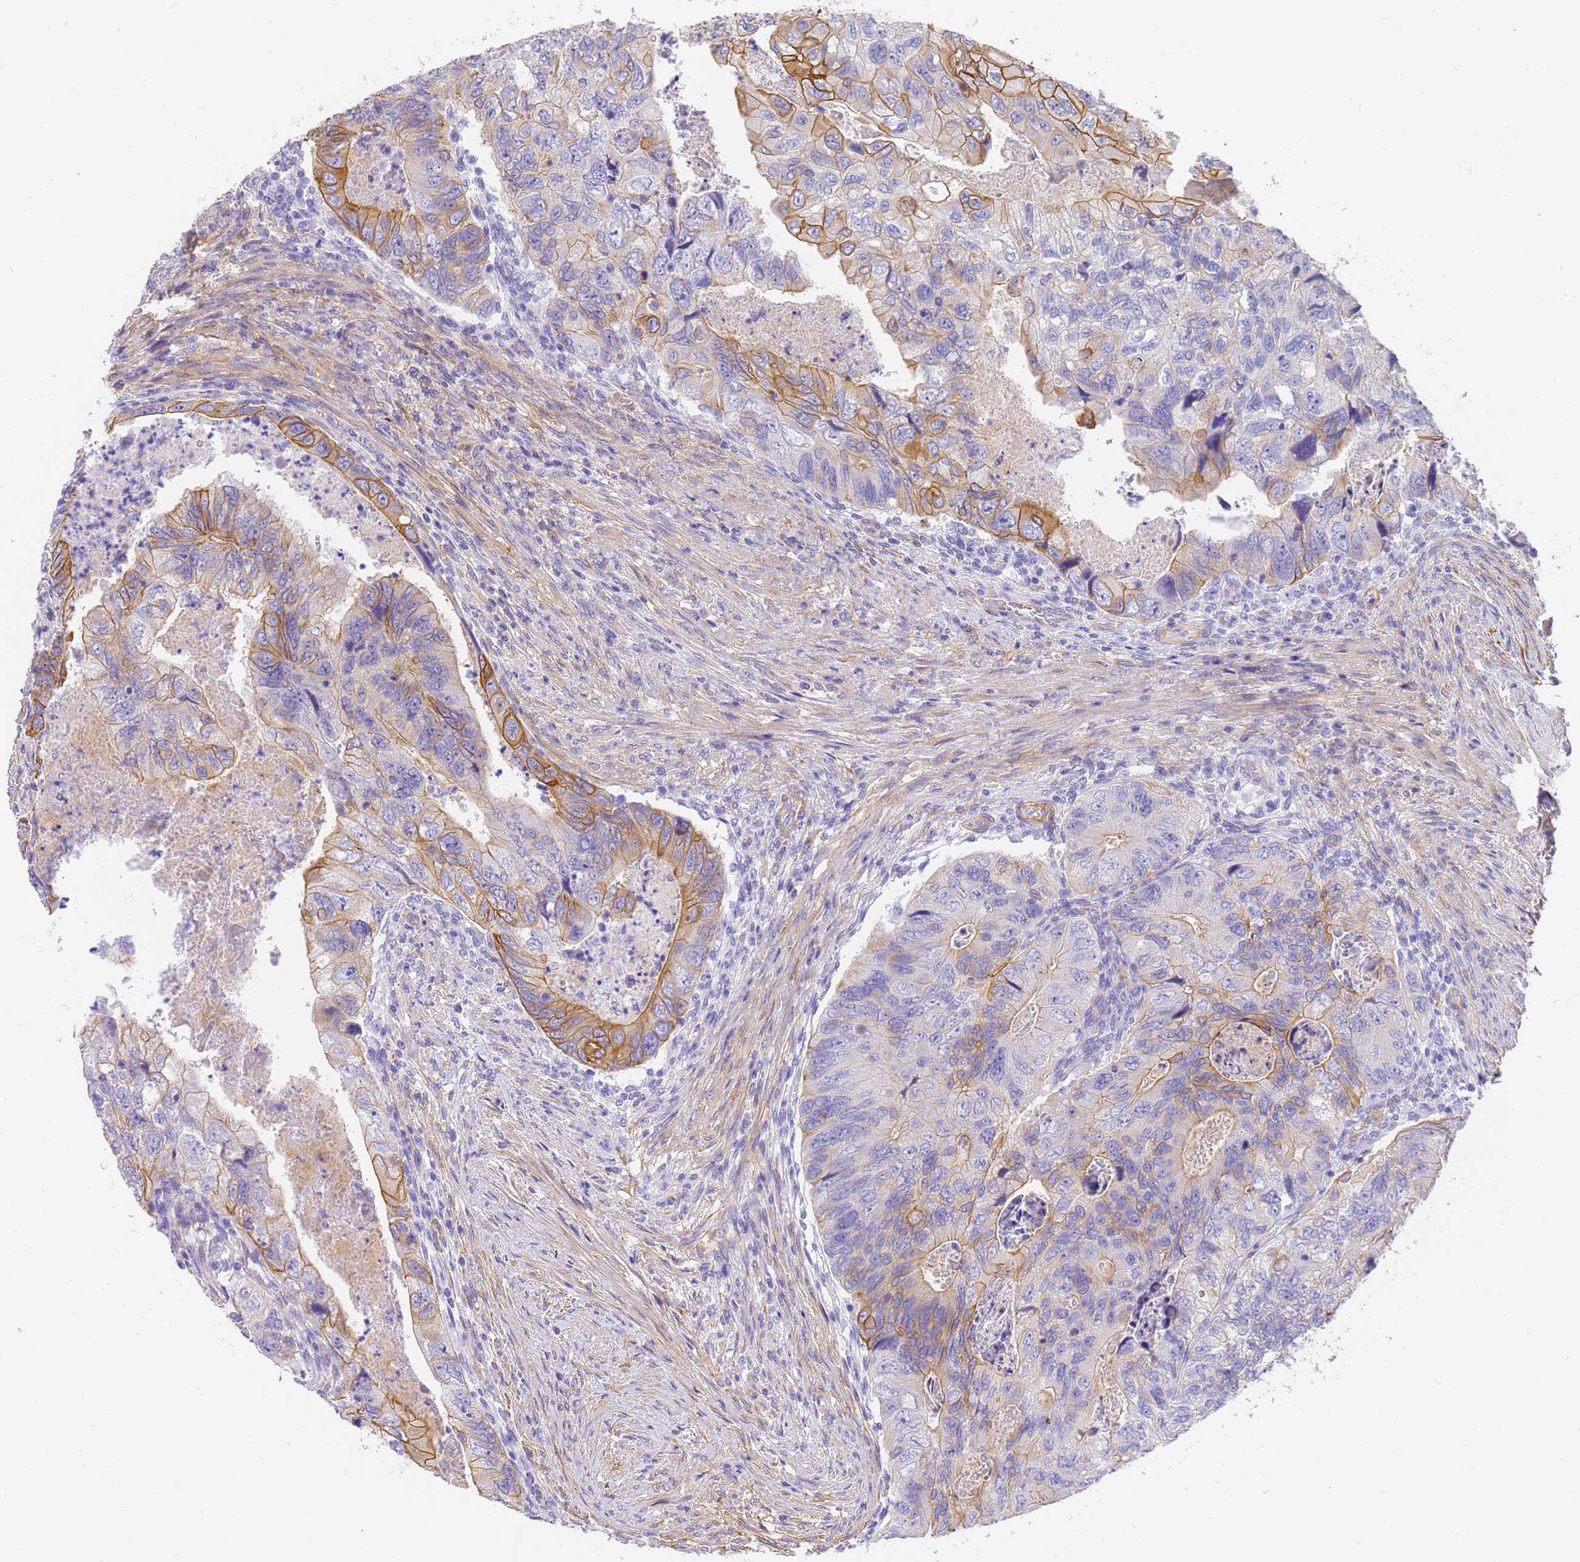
{"staining": {"intensity": "moderate", "quantity": "25%-75%", "location": "cytoplasmic/membranous"}, "tissue": "colorectal cancer", "cell_type": "Tumor cells", "image_type": "cancer", "snomed": [{"axis": "morphology", "description": "Adenocarcinoma, NOS"}, {"axis": "topography", "description": "Rectum"}], "caption": "IHC (DAB (3,3'-diaminobenzidine)) staining of human colorectal cancer reveals moderate cytoplasmic/membranous protein positivity in approximately 25%-75% of tumor cells. (DAB IHC, brown staining for protein, blue staining for nuclei).", "gene": "MVB12A", "patient": {"sex": "male", "age": 63}}